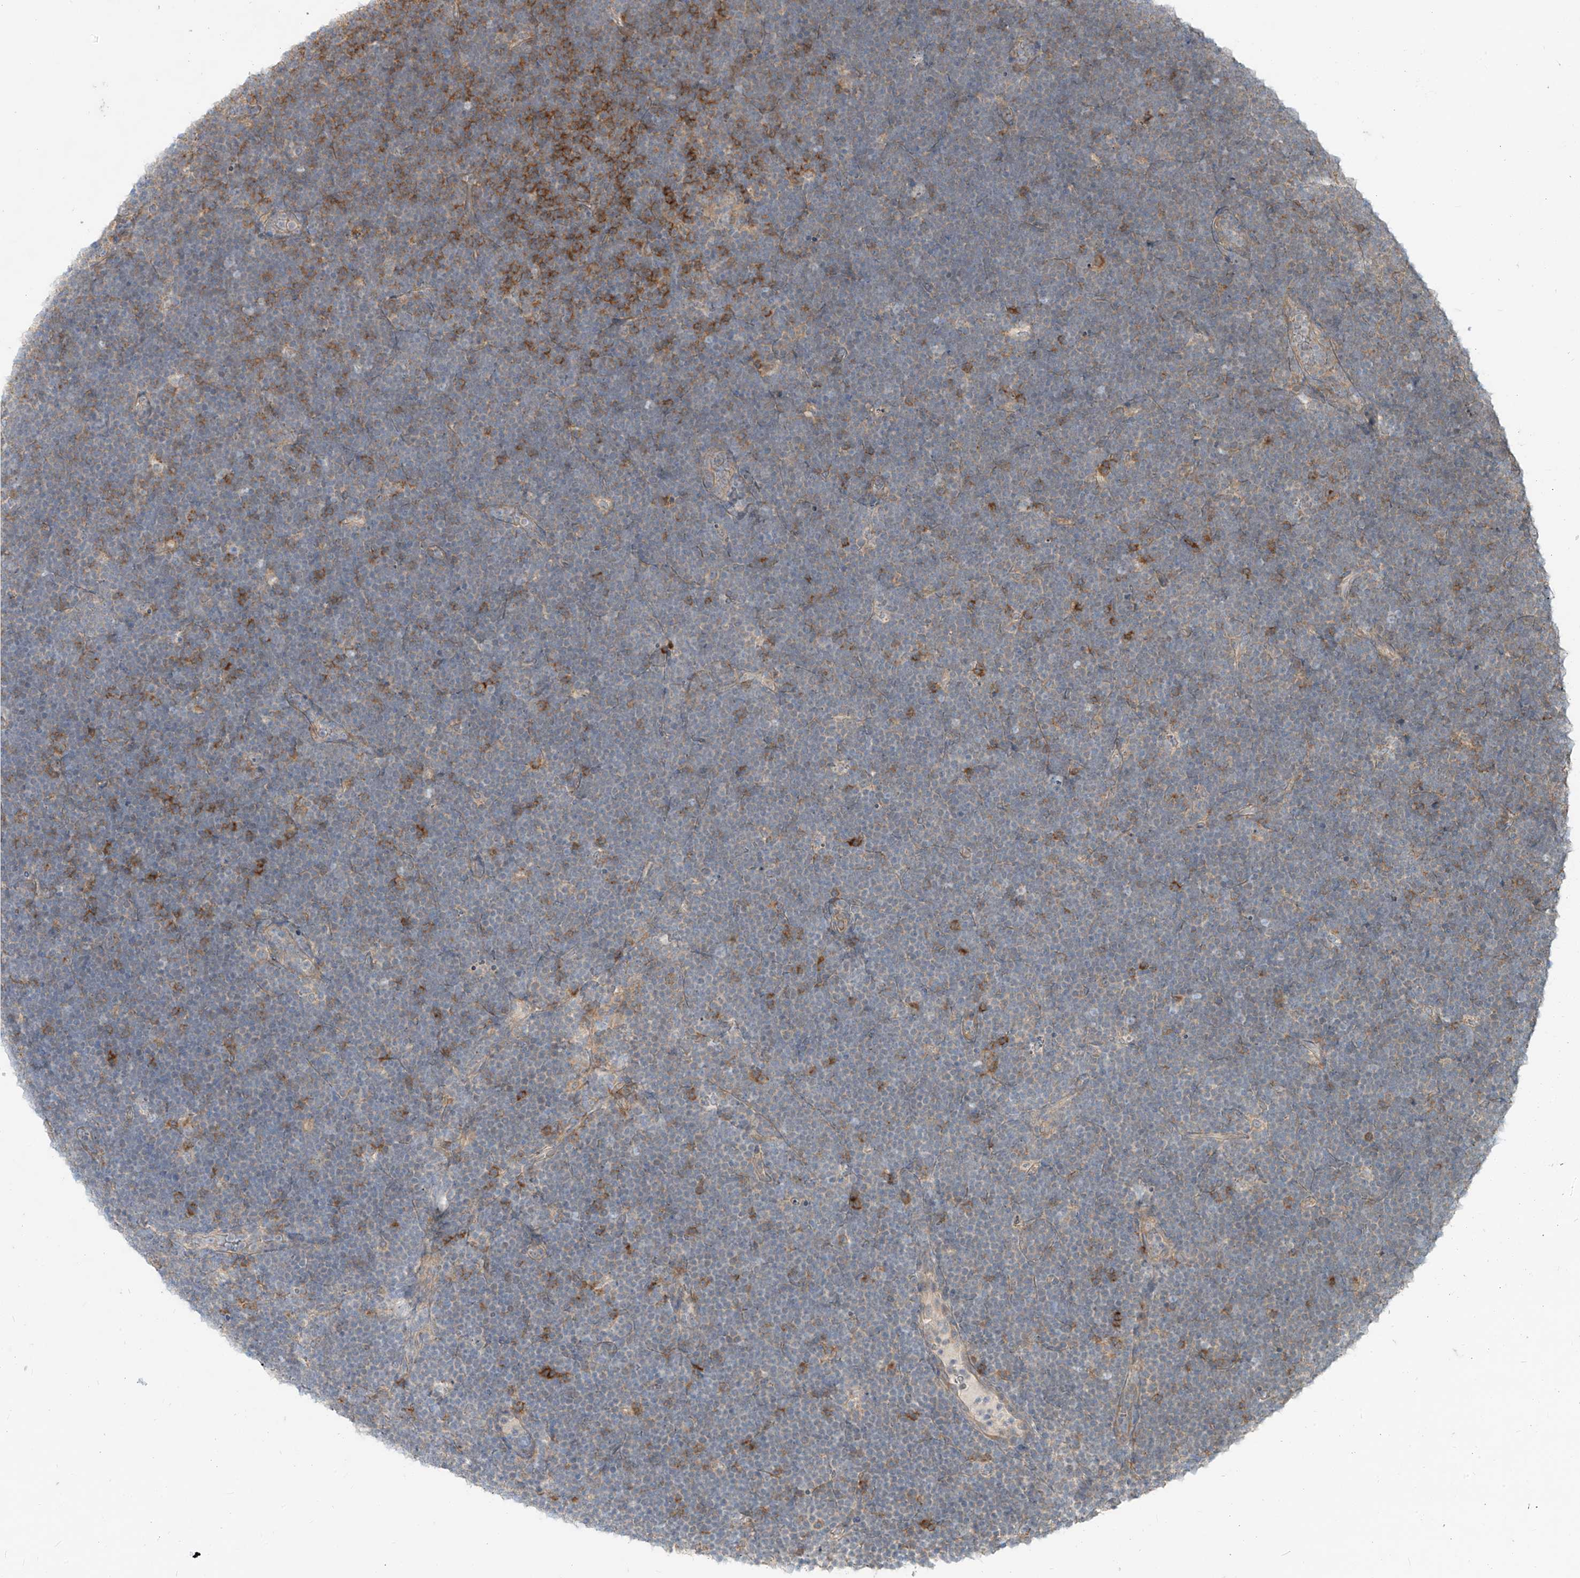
{"staining": {"intensity": "negative", "quantity": "none", "location": "none"}, "tissue": "lymphoma", "cell_type": "Tumor cells", "image_type": "cancer", "snomed": [{"axis": "morphology", "description": "Malignant lymphoma, non-Hodgkin's type, High grade"}, {"axis": "topography", "description": "Lymph node"}], "caption": "Malignant lymphoma, non-Hodgkin's type (high-grade) was stained to show a protein in brown. There is no significant staining in tumor cells. (DAB (3,3'-diaminobenzidine) immunohistochemistry (IHC) with hematoxylin counter stain).", "gene": "MTUS2", "patient": {"sex": "male", "age": 13}}